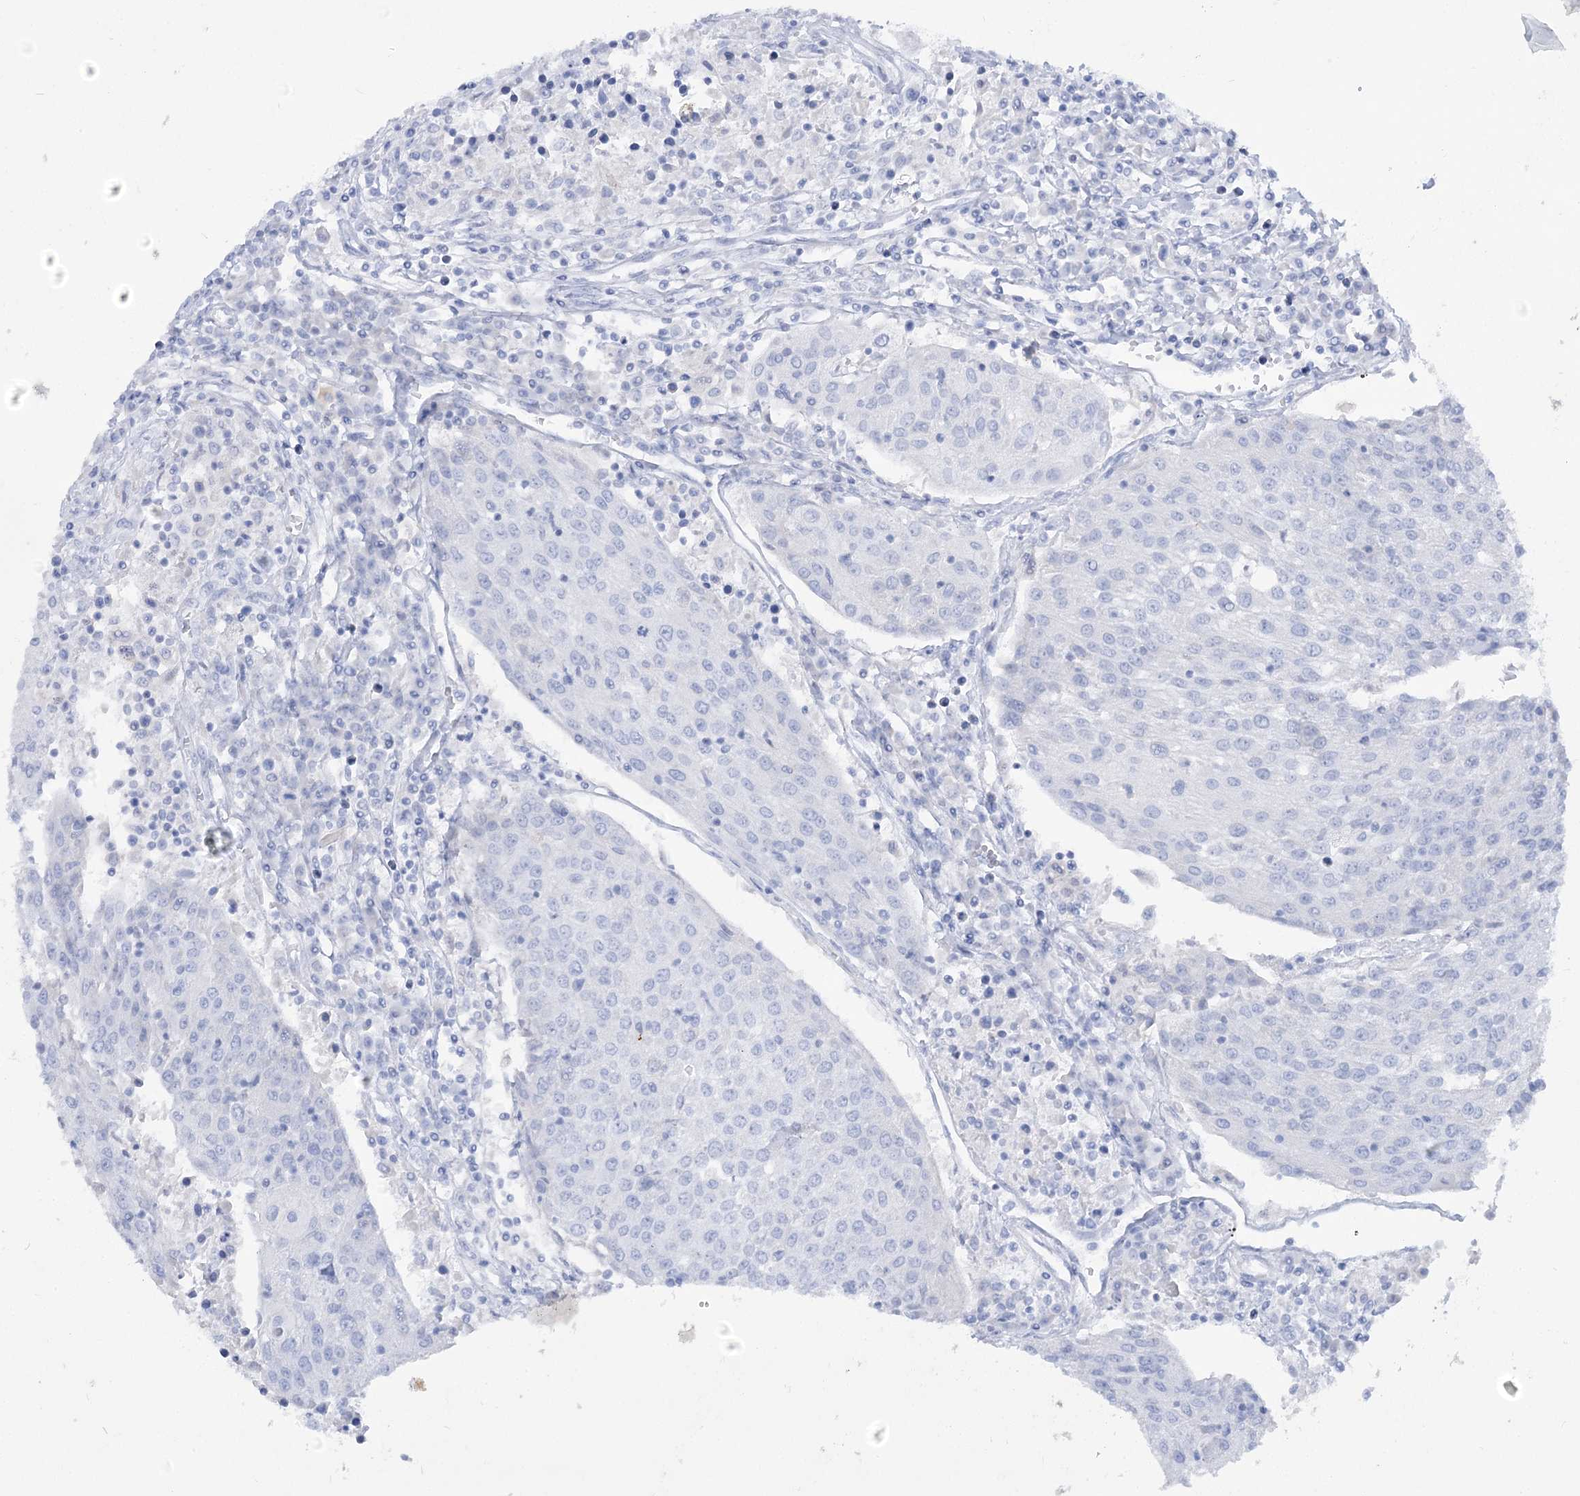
{"staining": {"intensity": "negative", "quantity": "none", "location": "none"}, "tissue": "urothelial cancer", "cell_type": "Tumor cells", "image_type": "cancer", "snomed": [{"axis": "morphology", "description": "Urothelial carcinoma, High grade"}, {"axis": "topography", "description": "Urinary bladder"}], "caption": "A high-resolution micrograph shows immunohistochemistry (IHC) staining of urothelial cancer, which demonstrates no significant positivity in tumor cells. (Stains: DAB (3,3'-diaminobenzidine) immunohistochemistry (IHC) with hematoxylin counter stain, Microscopy: brightfield microscopy at high magnification).", "gene": "GBF1", "patient": {"sex": "female", "age": 85}}